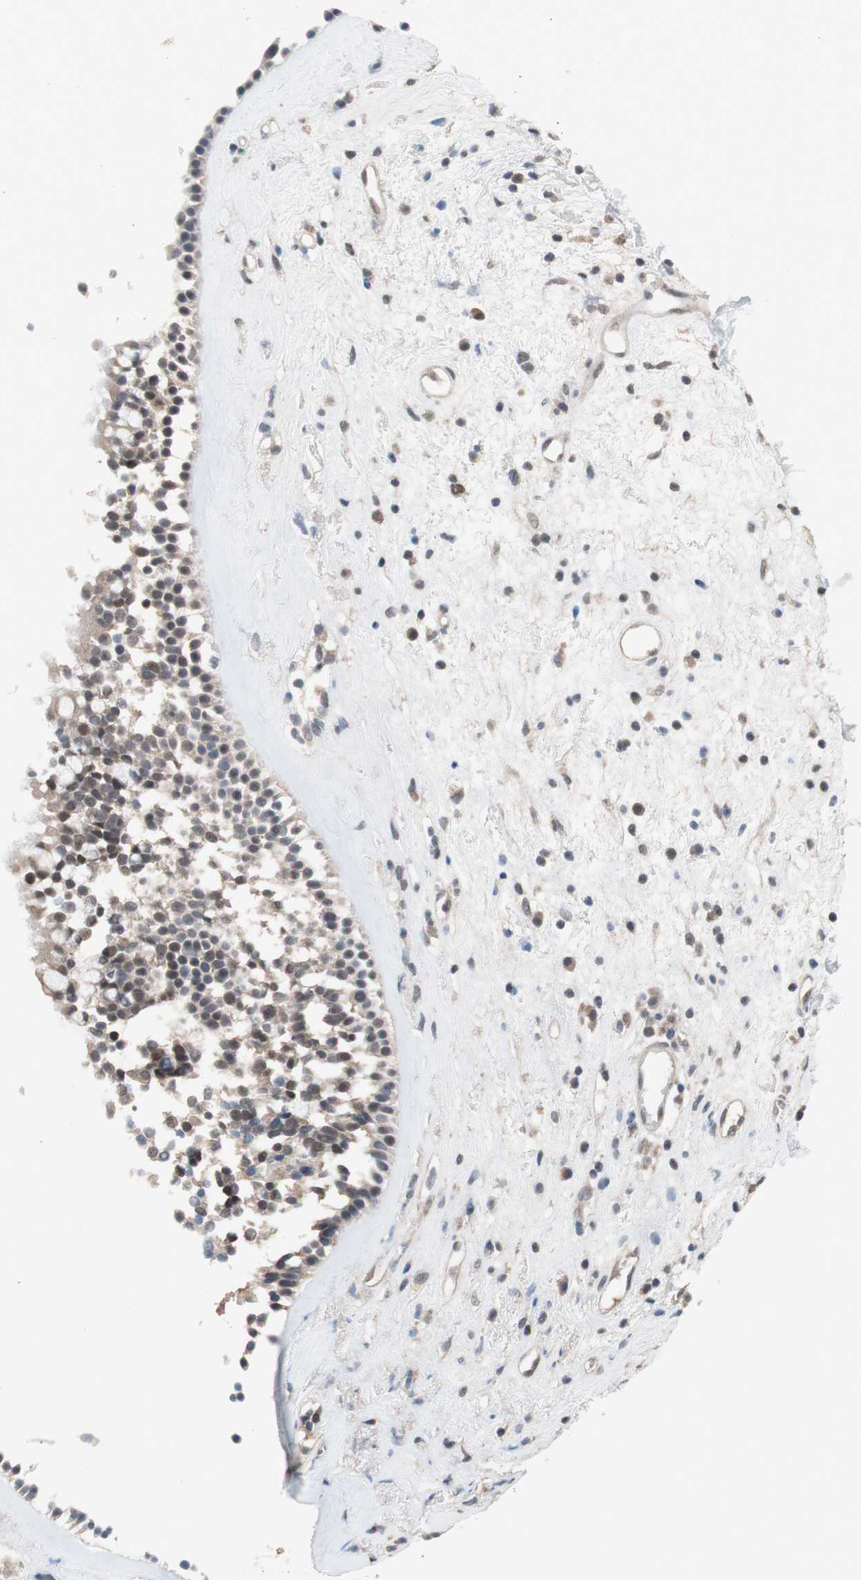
{"staining": {"intensity": "moderate", "quantity": ">75%", "location": "cytoplasmic/membranous,nuclear"}, "tissue": "nasopharynx", "cell_type": "Respiratory epithelial cells", "image_type": "normal", "snomed": [{"axis": "morphology", "description": "Normal tissue, NOS"}, {"axis": "morphology", "description": "Inflammation, NOS"}, {"axis": "topography", "description": "Nasopharynx"}], "caption": "Protein staining exhibits moderate cytoplasmic/membranous,nuclear staining in approximately >75% of respiratory epithelial cells in normal nasopharynx.", "gene": "GART", "patient": {"sex": "male", "age": 48}}